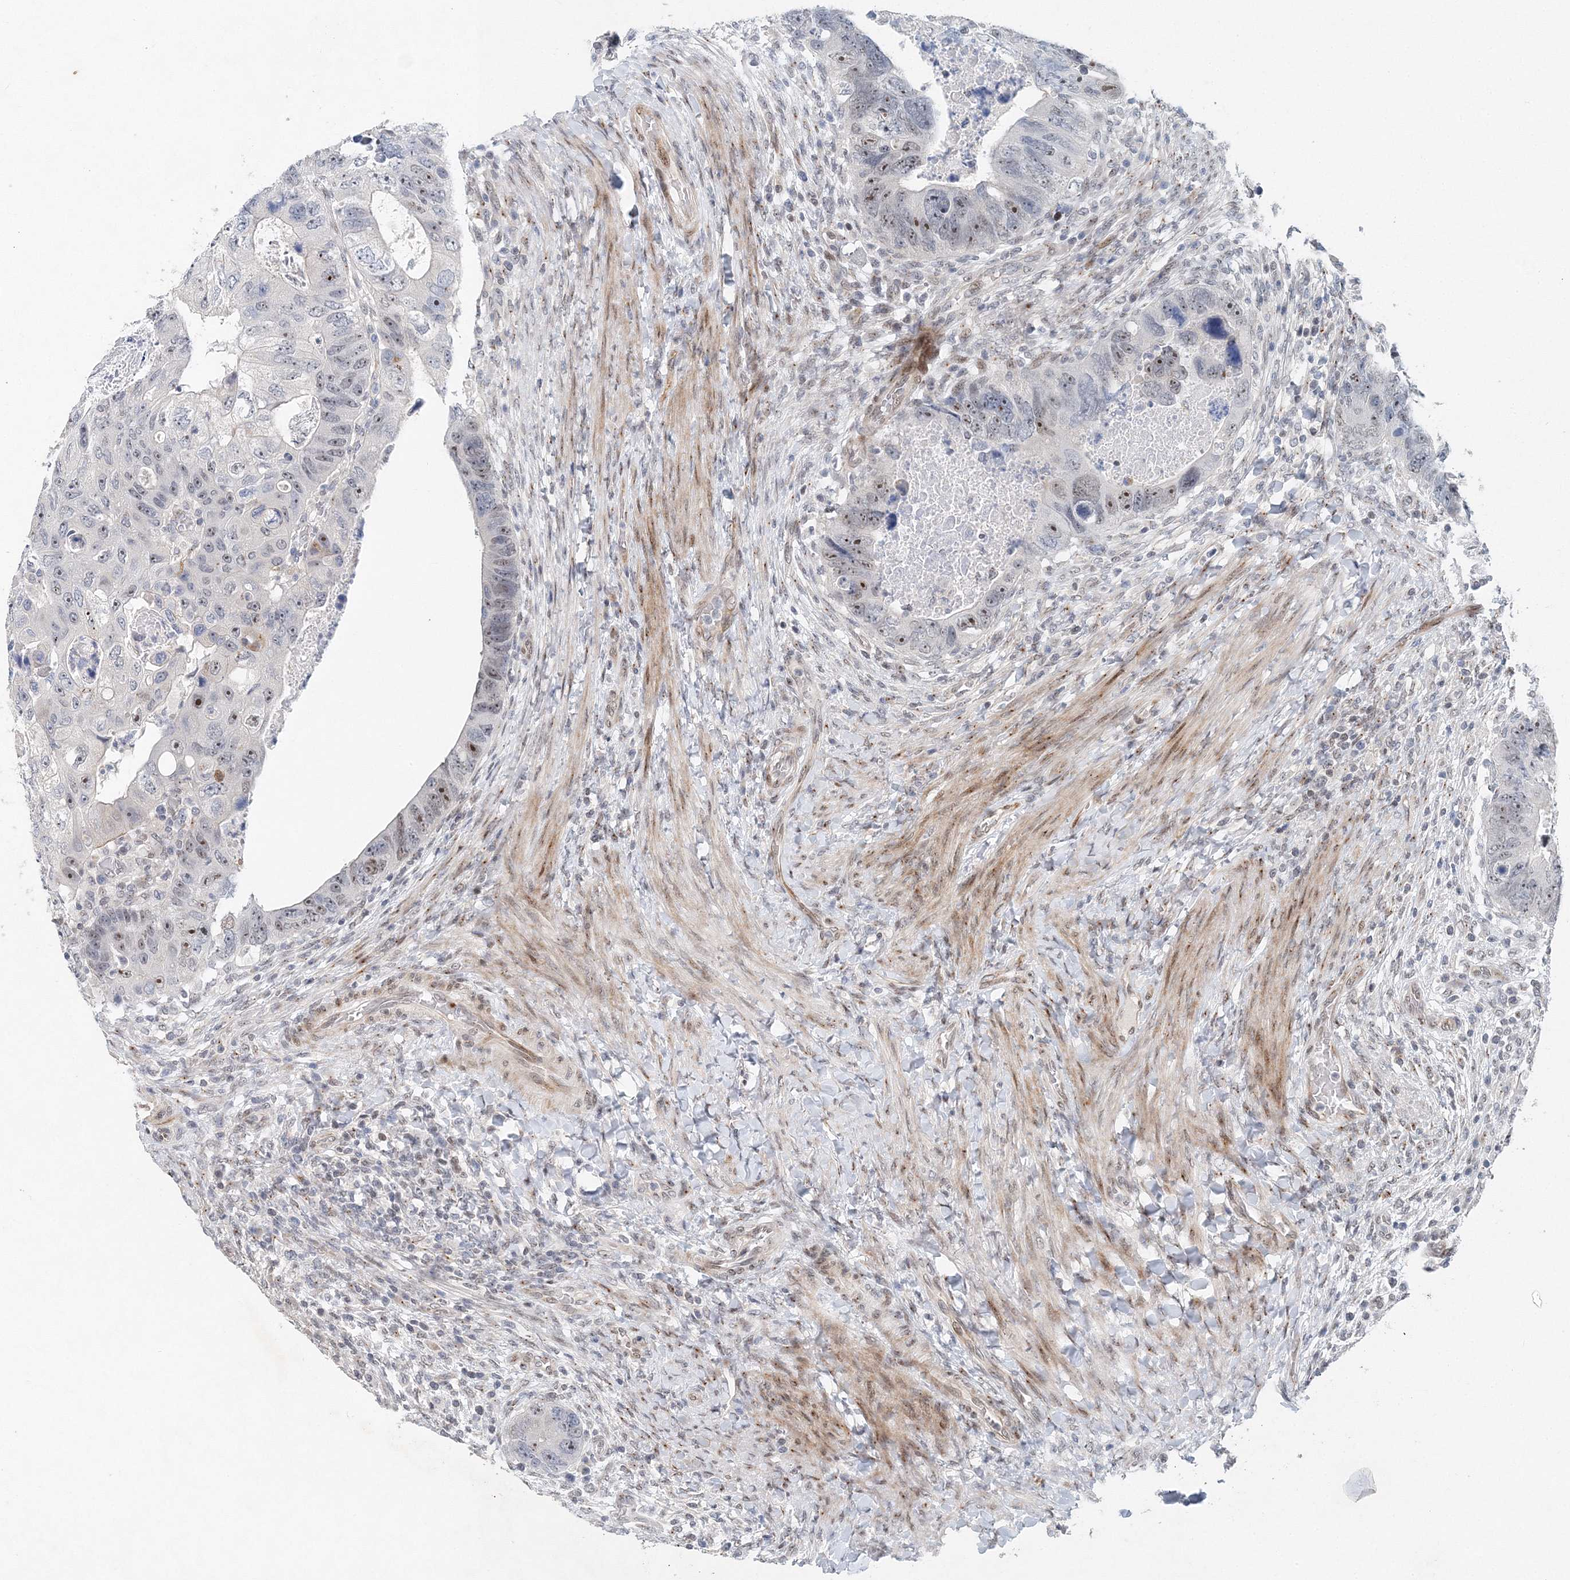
{"staining": {"intensity": "moderate", "quantity": "25%-75%", "location": "nuclear"}, "tissue": "colorectal cancer", "cell_type": "Tumor cells", "image_type": "cancer", "snomed": [{"axis": "morphology", "description": "Adenocarcinoma, NOS"}, {"axis": "topography", "description": "Rectum"}], "caption": "A brown stain labels moderate nuclear staining of a protein in human colorectal adenocarcinoma tumor cells.", "gene": "UIMC1", "patient": {"sex": "male", "age": 59}}